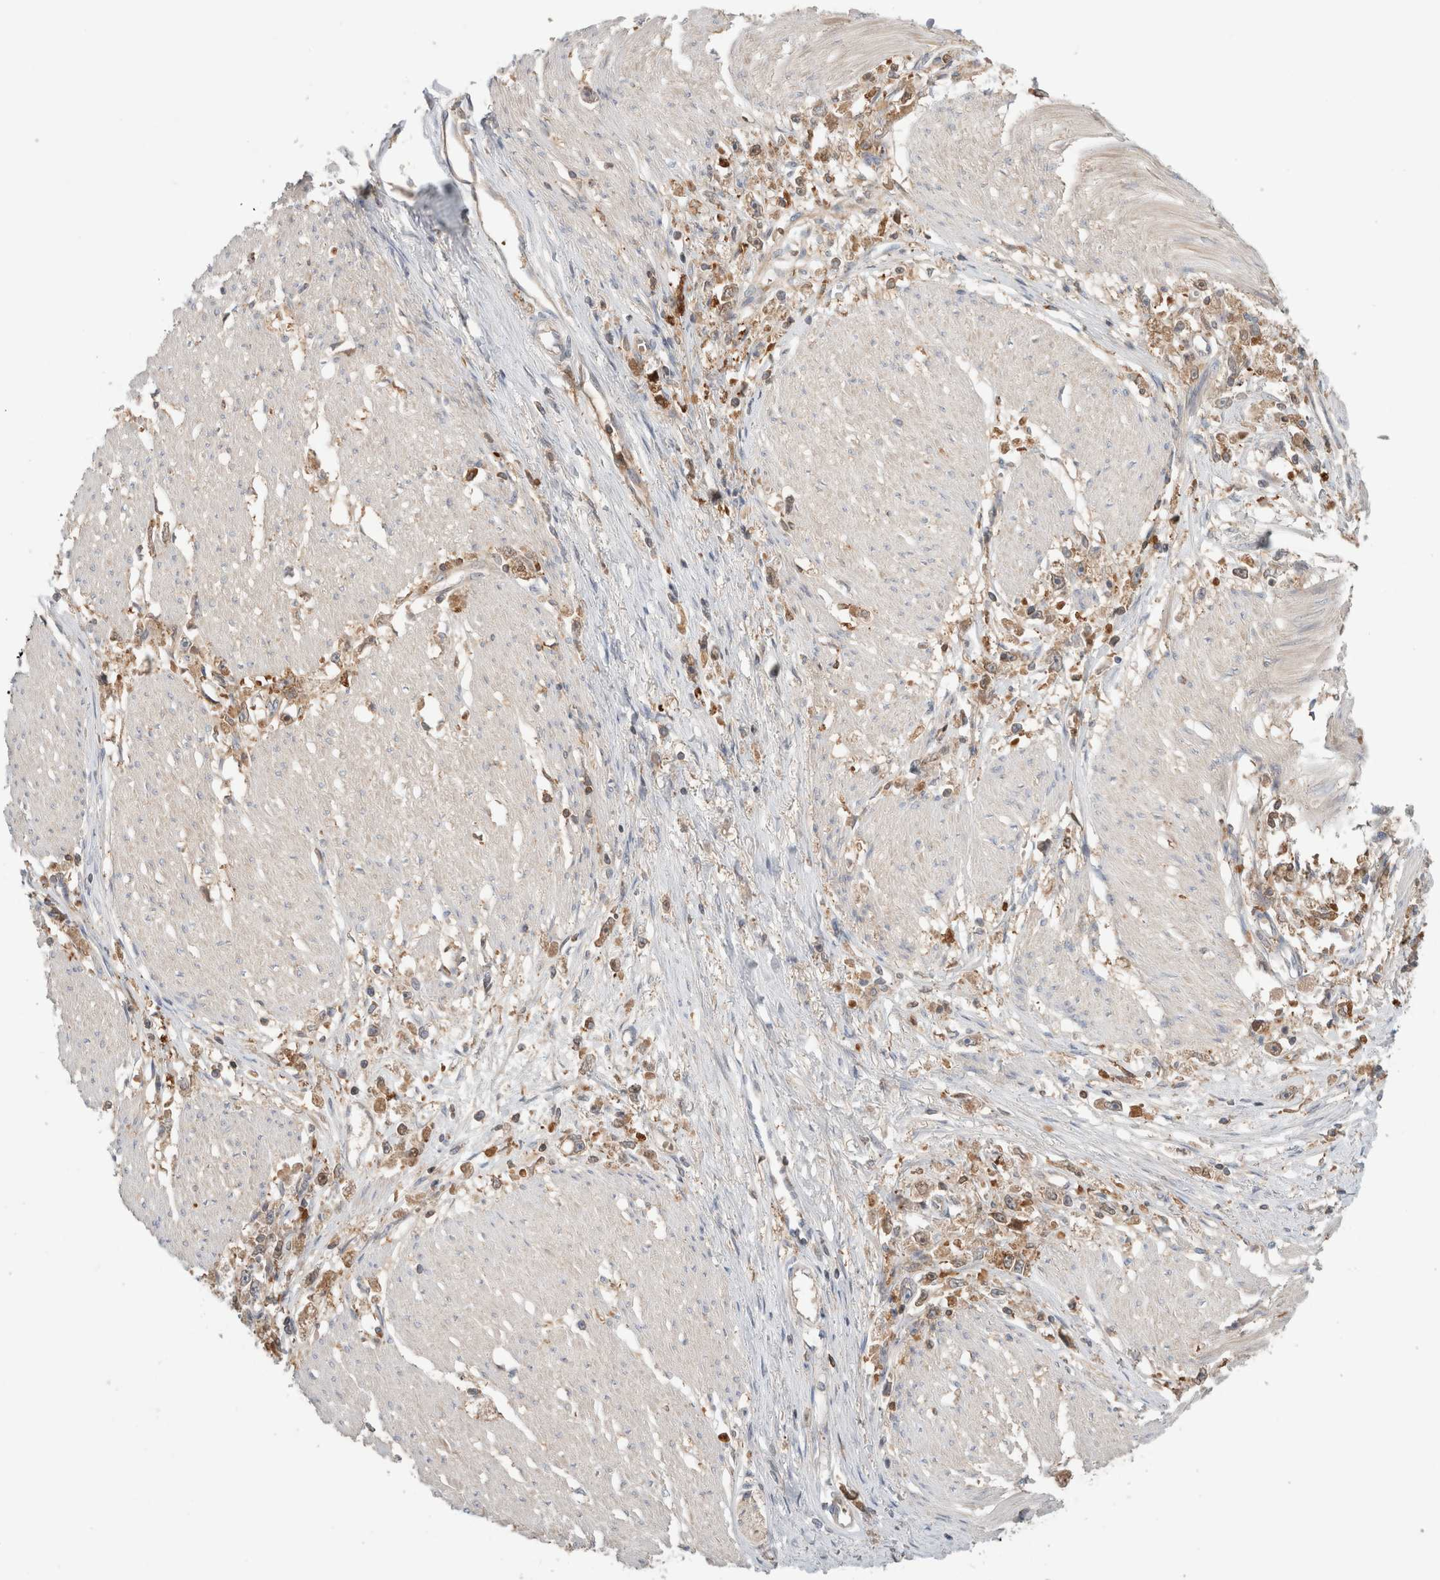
{"staining": {"intensity": "weak", "quantity": ">75%", "location": "cytoplasmic/membranous"}, "tissue": "stomach cancer", "cell_type": "Tumor cells", "image_type": "cancer", "snomed": [{"axis": "morphology", "description": "Adenocarcinoma, NOS"}, {"axis": "topography", "description": "Stomach"}], "caption": "This micrograph shows immunohistochemistry (IHC) staining of adenocarcinoma (stomach), with low weak cytoplasmic/membranous positivity in about >75% of tumor cells.", "gene": "KLHL14", "patient": {"sex": "female", "age": 59}}